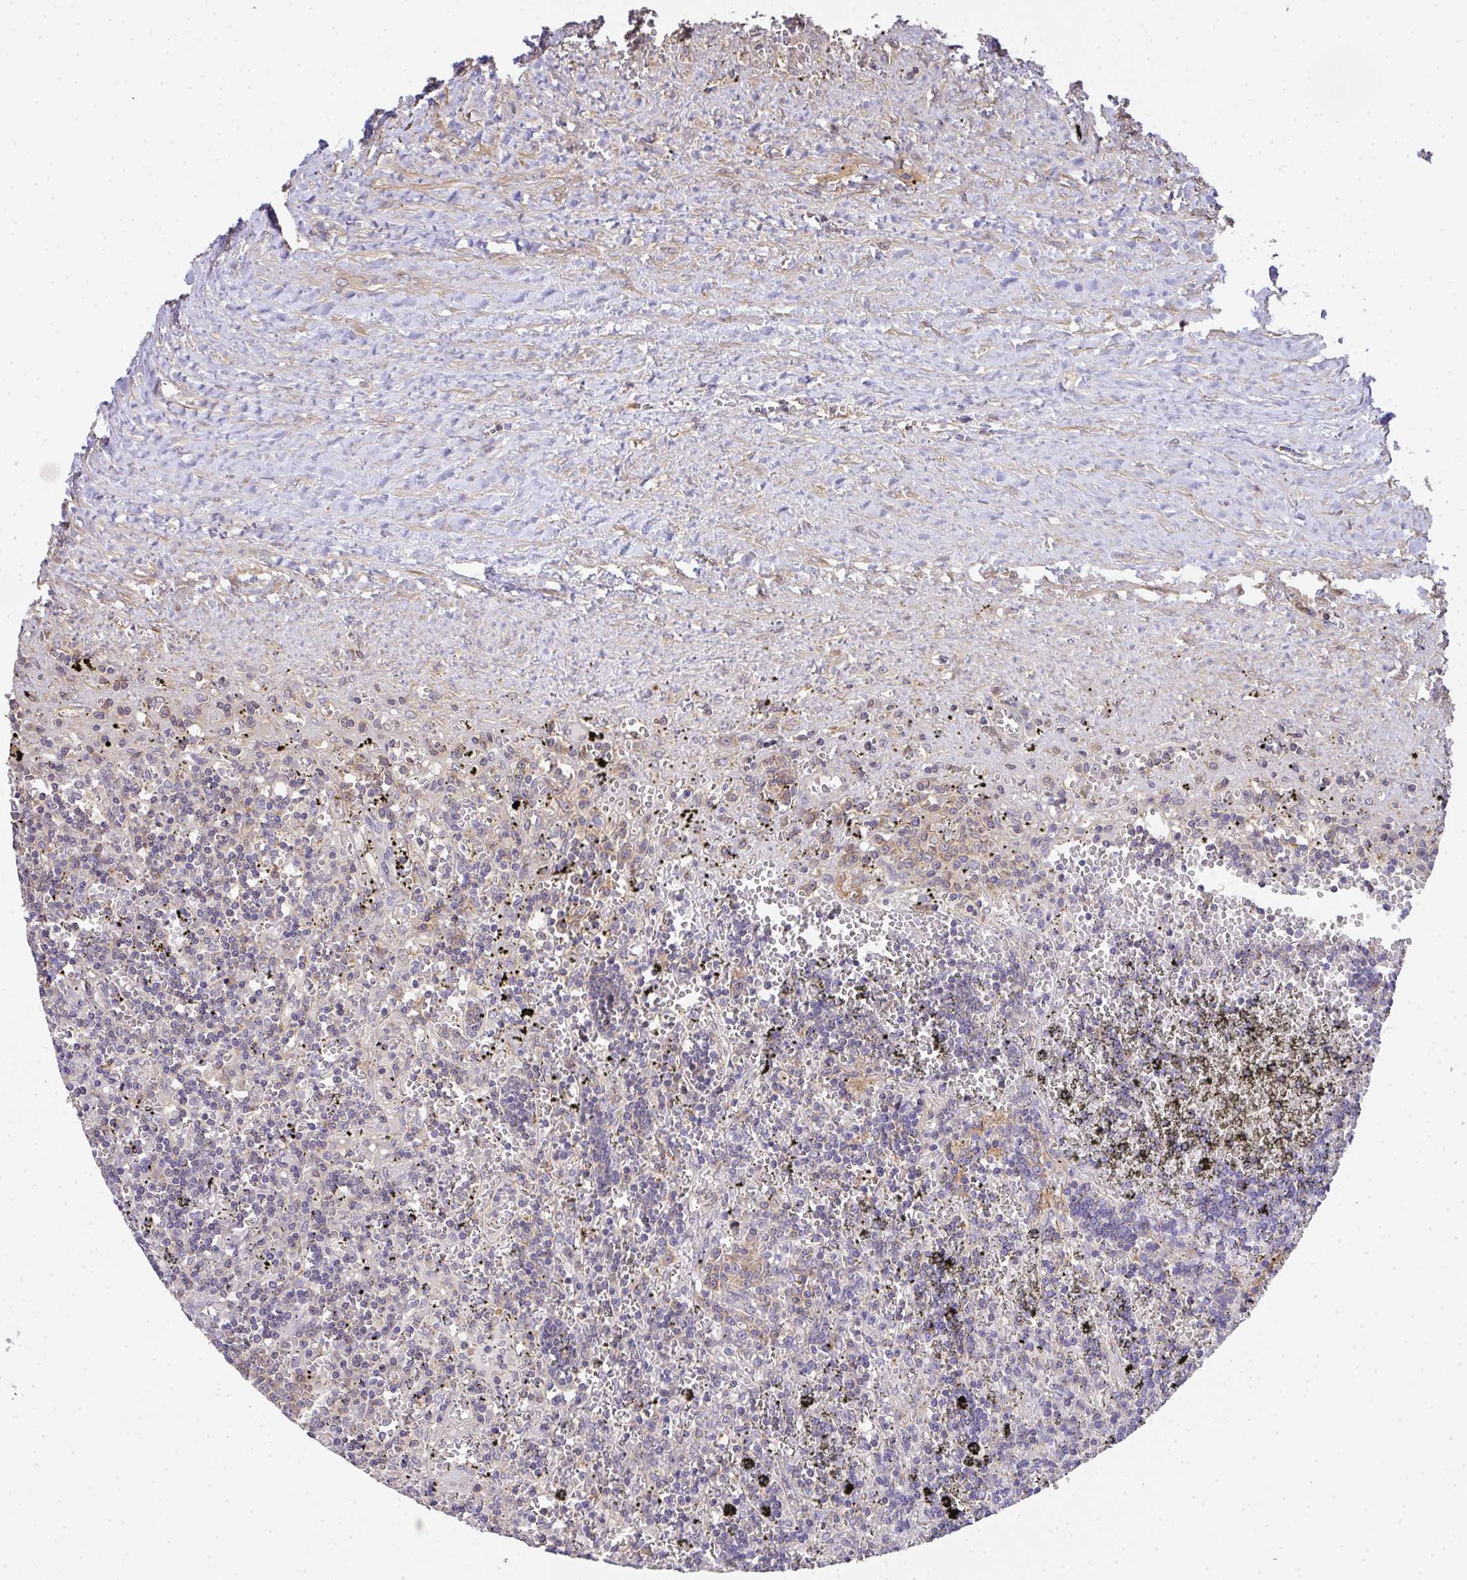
{"staining": {"intensity": "negative", "quantity": "none", "location": "none"}, "tissue": "lymphoma", "cell_type": "Tumor cells", "image_type": "cancer", "snomed": [{"axis": "morphology", "description": "Malignant lymphoma, non-Hodgkin's type, Low grade"}, {"axis": "topography", "description": "Spleen"}], "caption": "The micrograph exhibits no staining of tumor cells in low-grade malignant lymphoma, non-Hodgkin's type. (Immunohistochemistry (ihc), brightfield microscopy, high magnification).", "gene": "EEF1AKMT1", "patient": {"sex": "male", "age": 60}}